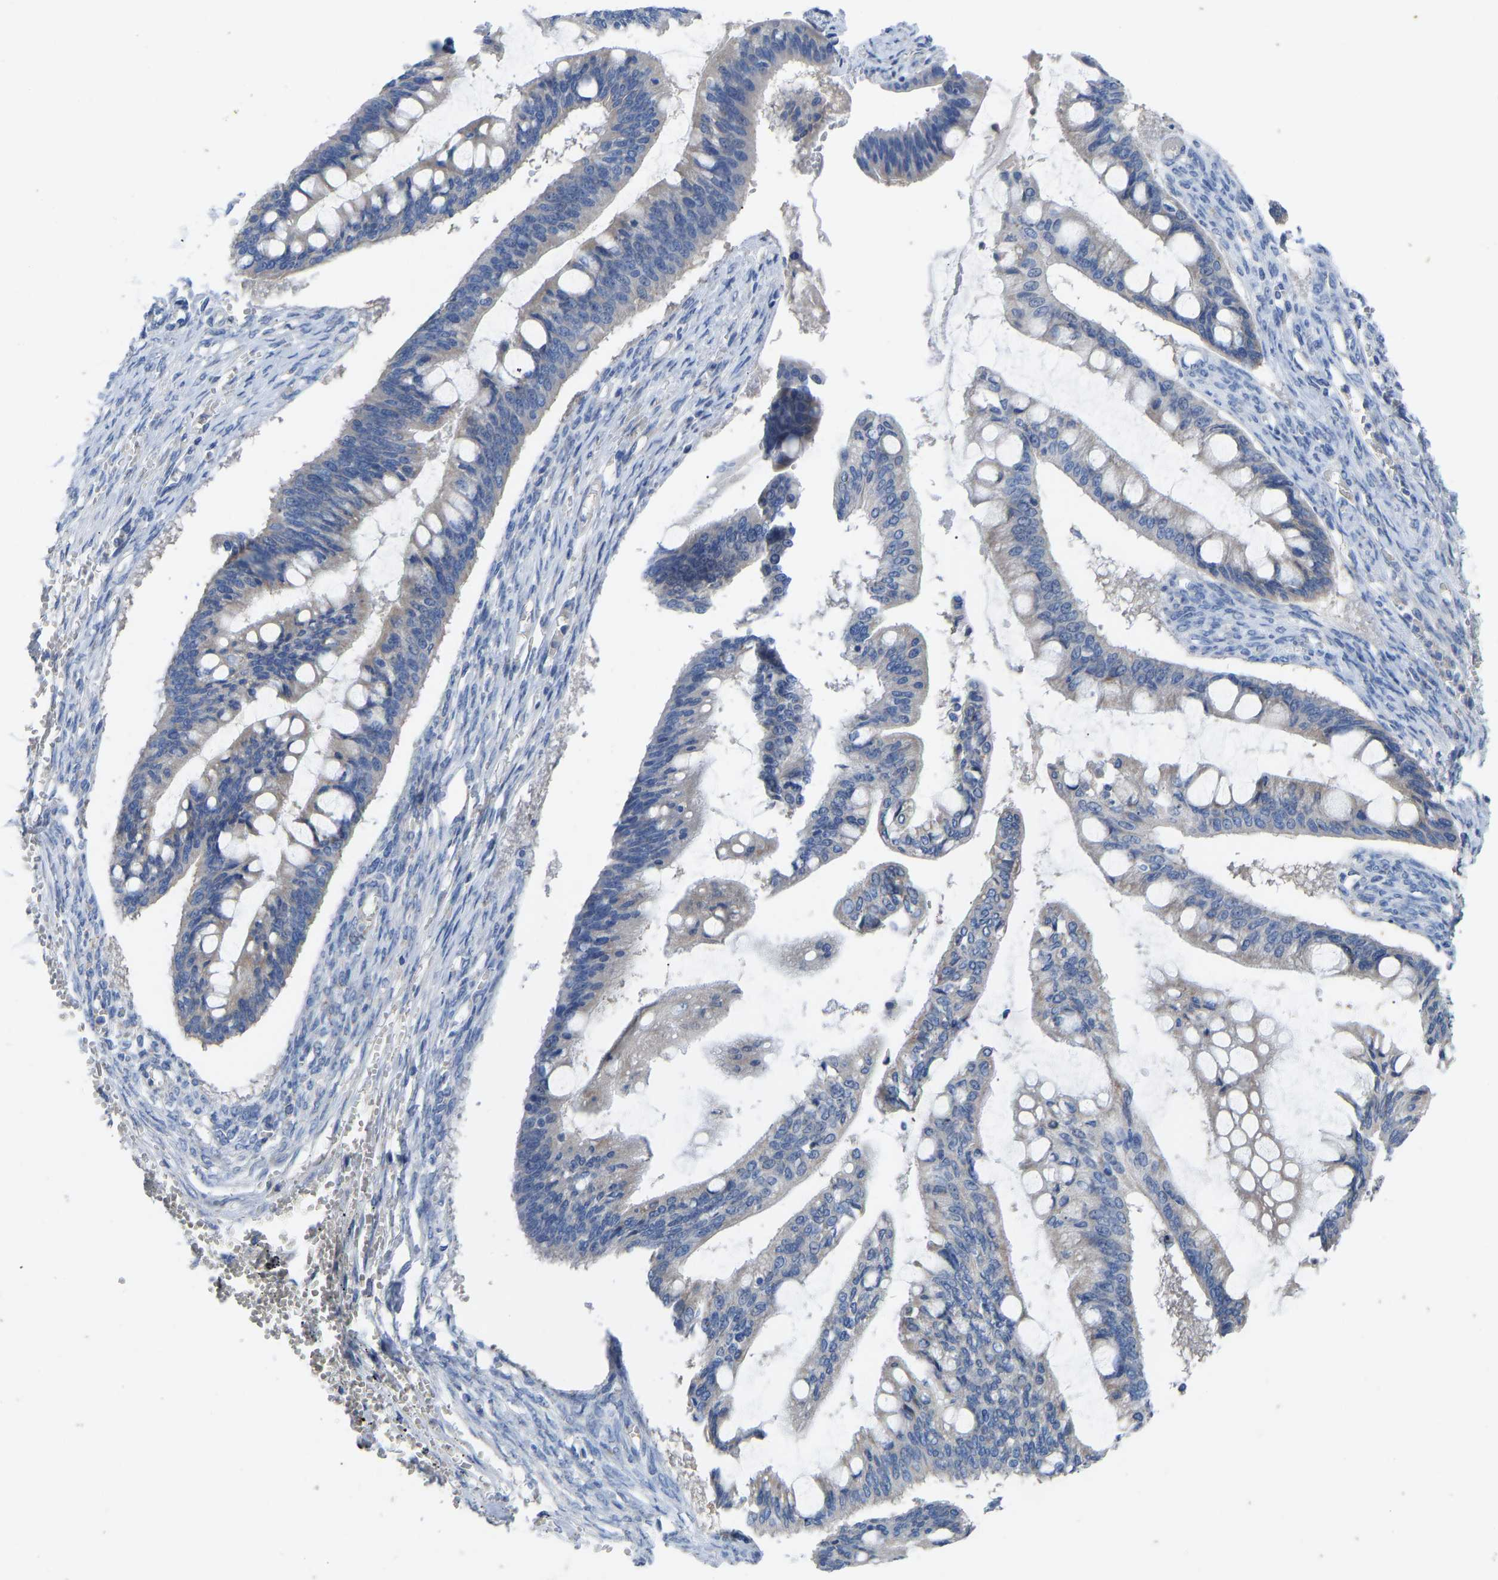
{"staining": {"intensity": "negative", "quantity": "none", "location": "none"}, "tissue": "ovarian cancer", "cell_type": "Tumor cells", "image_type": "cancer", "snomed": [{"axis": "morphology", "description": "Cystadenocarcinoma, mucinous, NOS"}, {"axis": "topography", "description": "Ovary"}], "caption": "The micrograph demonstrates no significant staining in tumor cells of ovarian cancer (mucinous cystadenocarcinoma).", "gene": "OLIG2", "patient": {"sex": "female", "age": 73}}